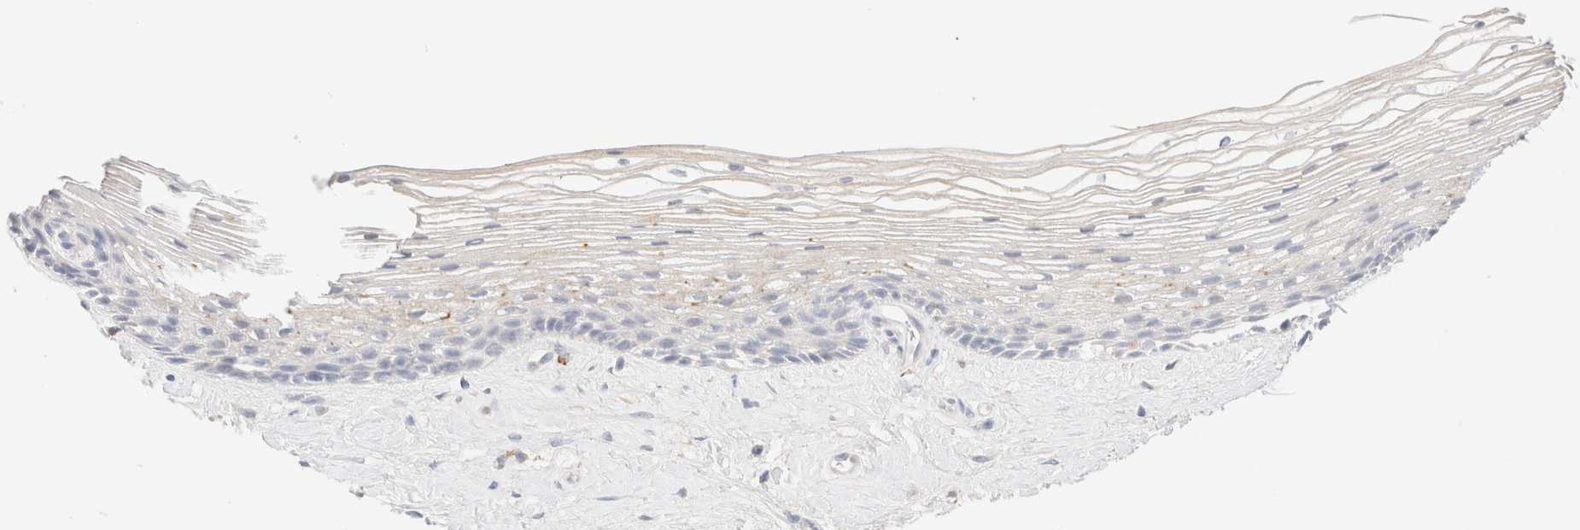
{"staining": {"intensity": "negative", "quantity": "none", "location": "none"}, "tissue": "vagina", "cell_type": "Squamous epithelial cells", "image_type": "normal", "snomed": [{"axis": "morphology", "description": "Normal tissue, NOS"}, {"axis": "topography", "description": "Vagina"}], "caption": "Immunohistochemistry of benign vagina displays no positivity in squamous epithelial cells.", "gene": "SARM1", "patient": {"sex": "female", "age": 46}}